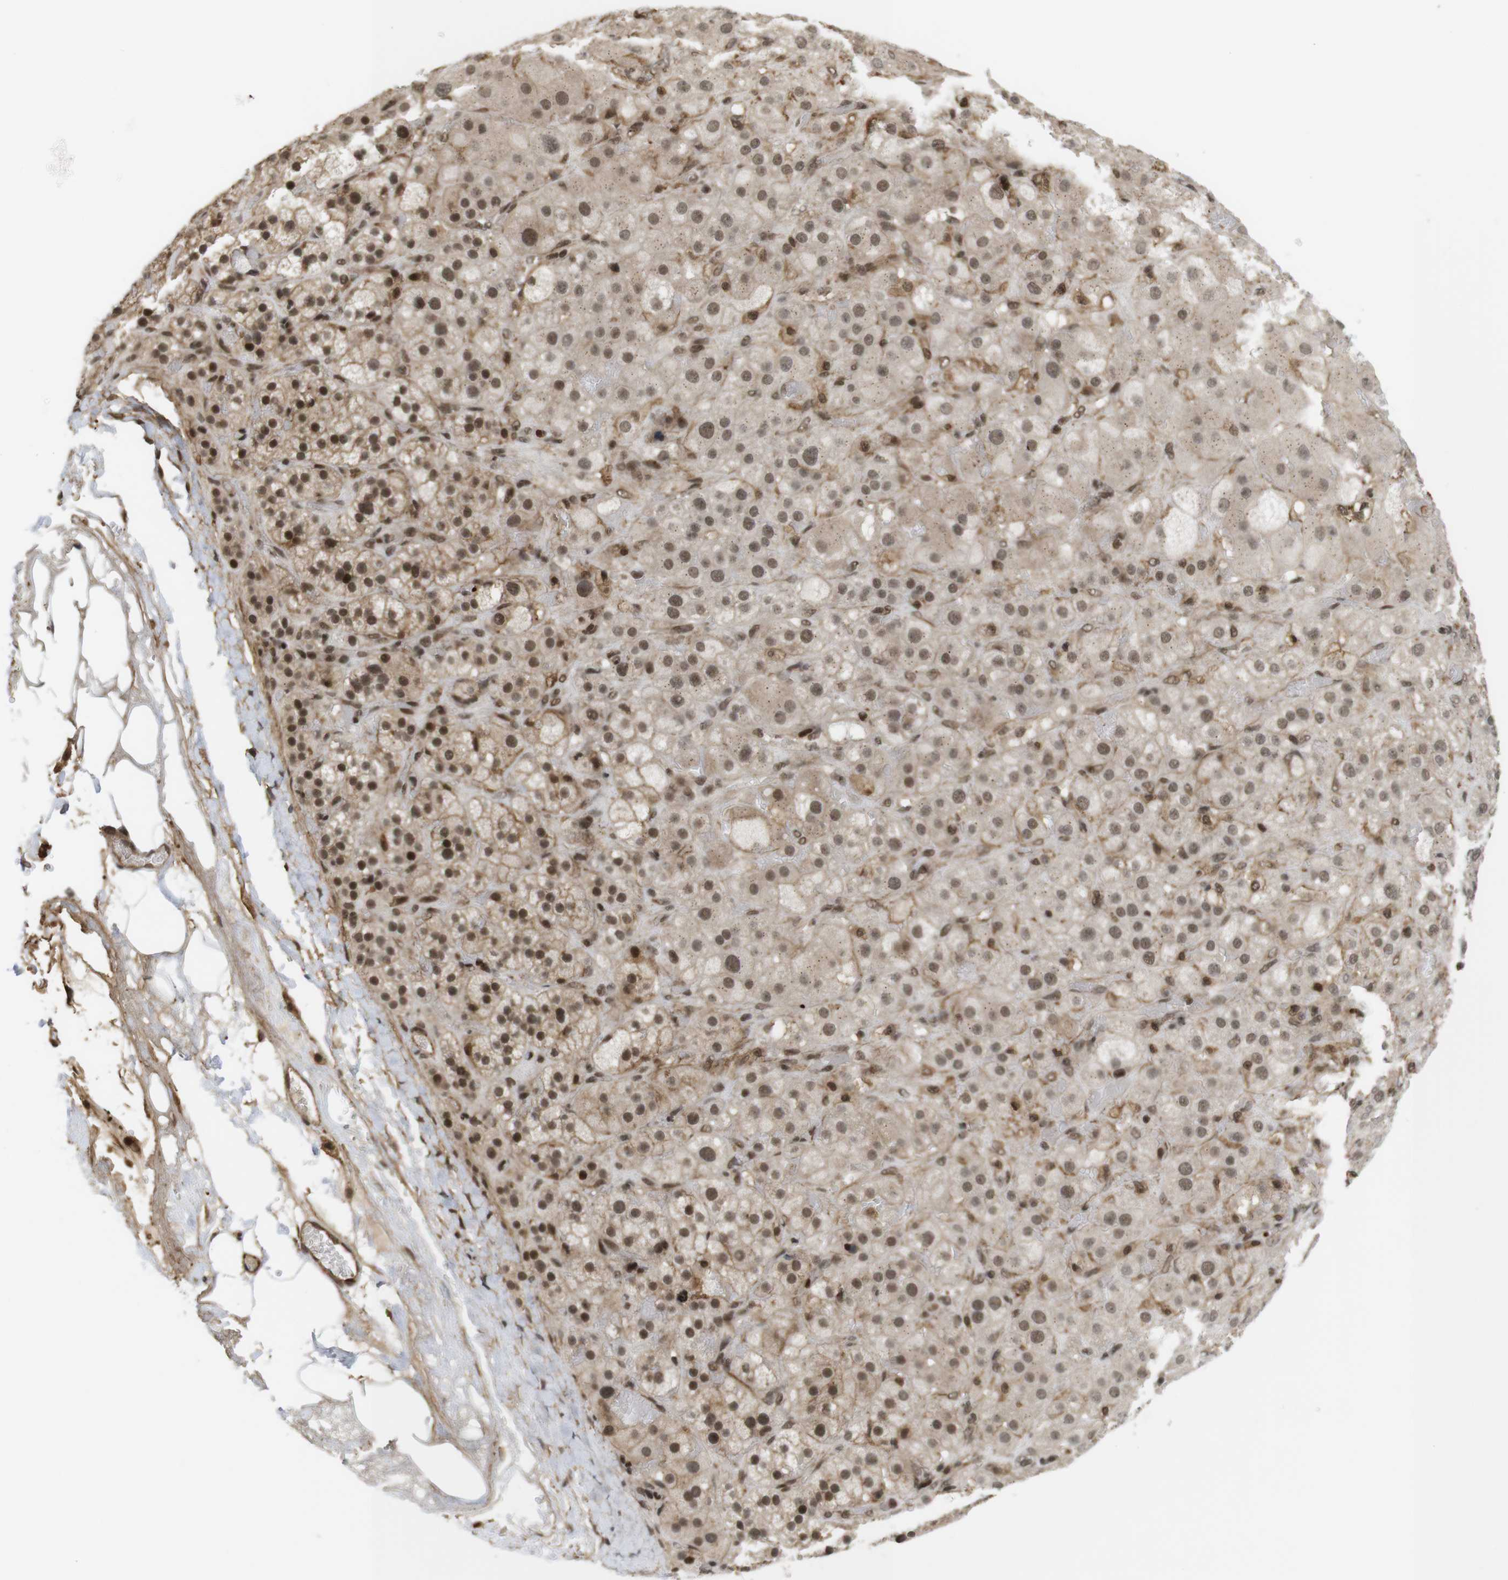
{"staining": {"intensity": "strong", "quantity": ">75%", "location": "cytoplasmic/membranous,nuclear"}, "tissue": "adrenal gland", "cell_type": "Glandular cells", "image_type": "normal", "snomed": [{"axis": "morphology", "description": "Normal tissue, NOS"}, {"axis": "topography", "description": "Adrenal gland"}], "caption": "Human adrenal gland stained for a protein (brown) reveals strong cytoplasmic/membranous,nuclear positive staining in about >75% of glandular cells.", "gene": "SP2", "patient": {"sex": "female", "age": 47}}